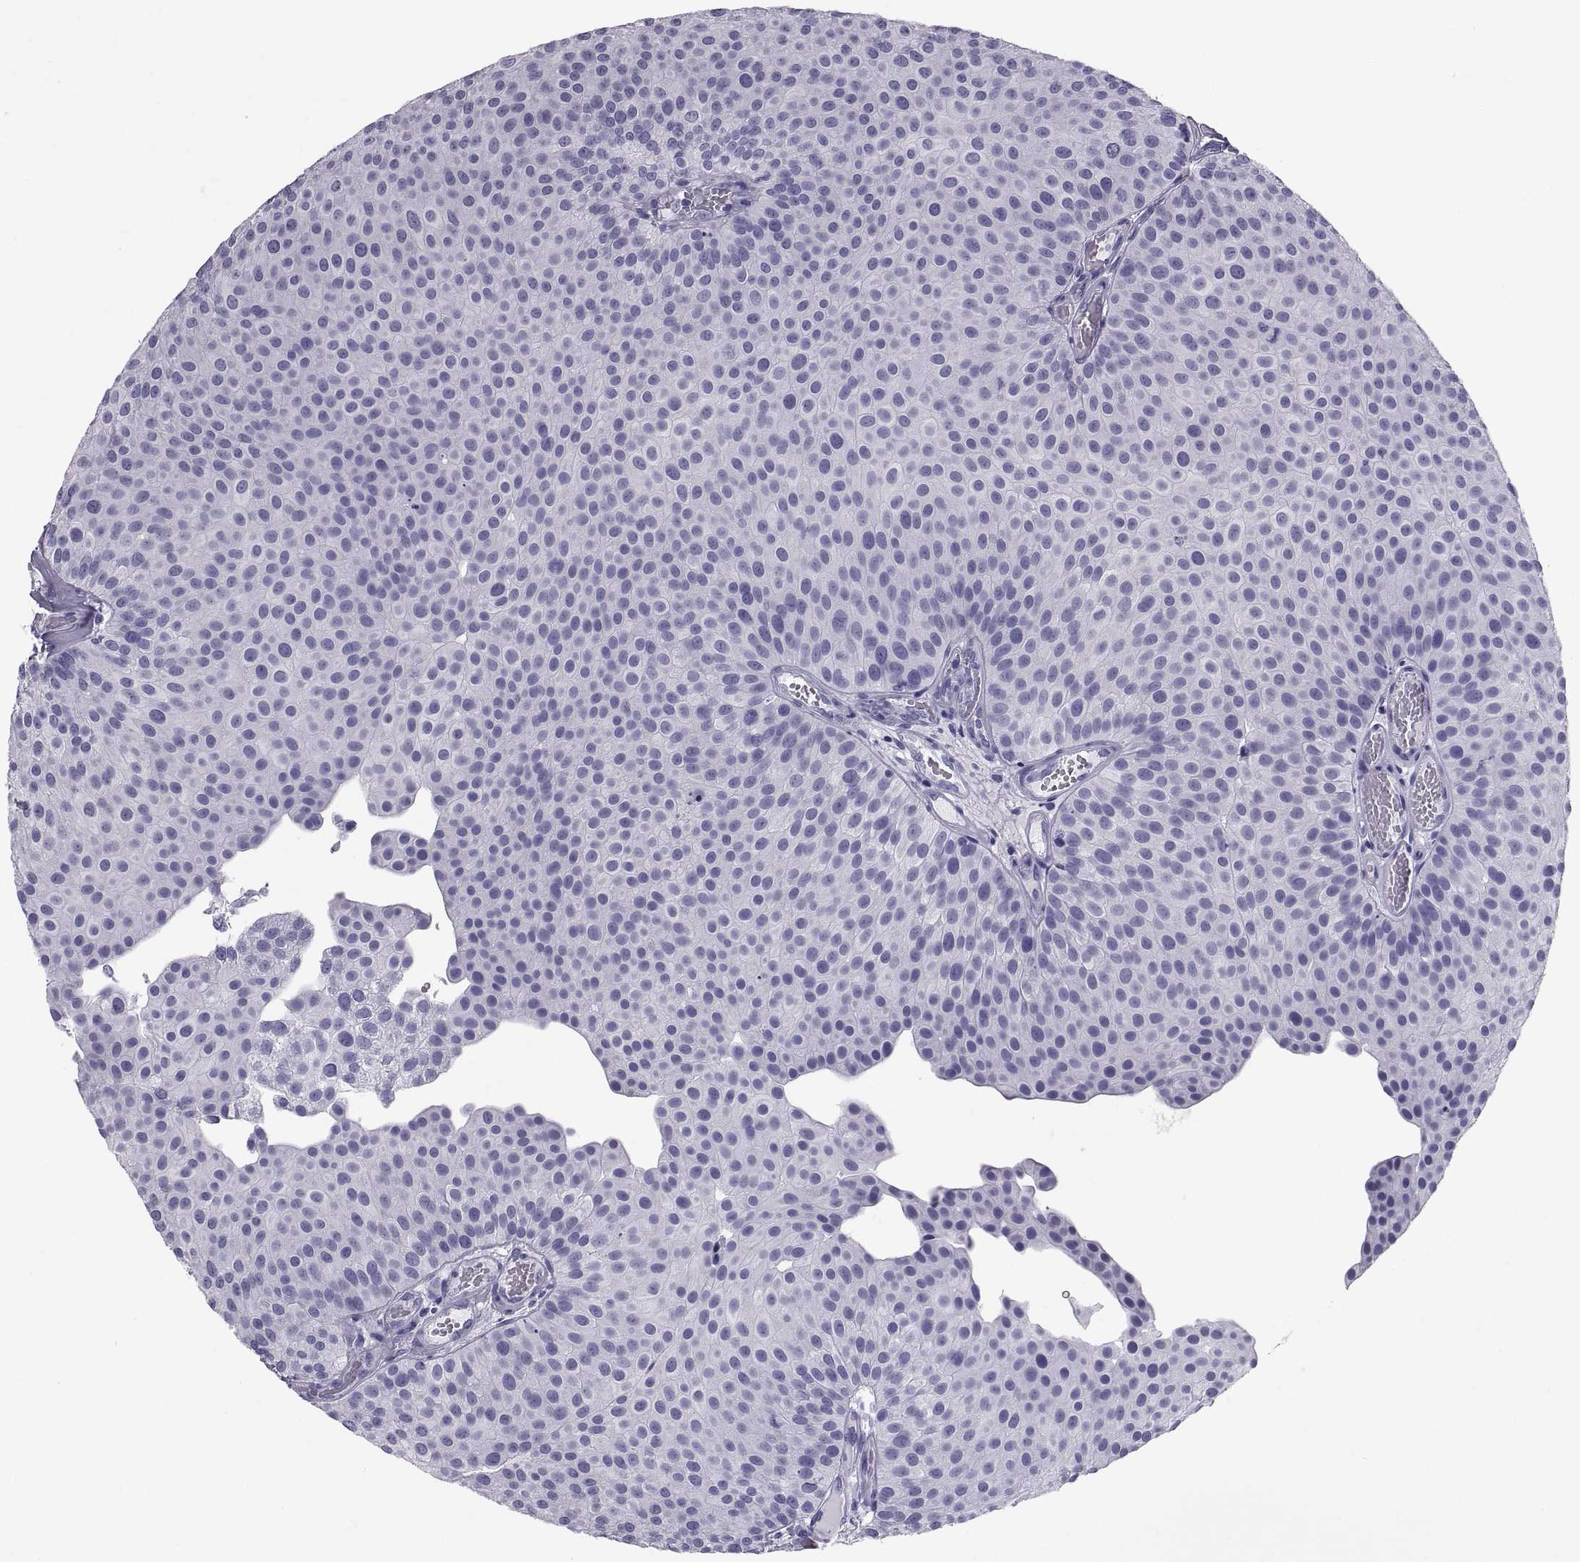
{"staining": {"intensity": "negative", "quantity": "none", "location": "none"}, "tissue": "urothelial cancer", "cell_type": "Tumor cells", "image_type": "cancer", "snomed": [{"axis": "morphology", "description": "Urothelial carcinoma, Low grade"}, {"axis": "topography", "description": "Urinary bladder"}], "caption": "There is no significant positivity in tumor cells of urothelial carcinoma (low-grade).", "gene": "DEFB129", "patient": {"sex": "female", "age": 87}}